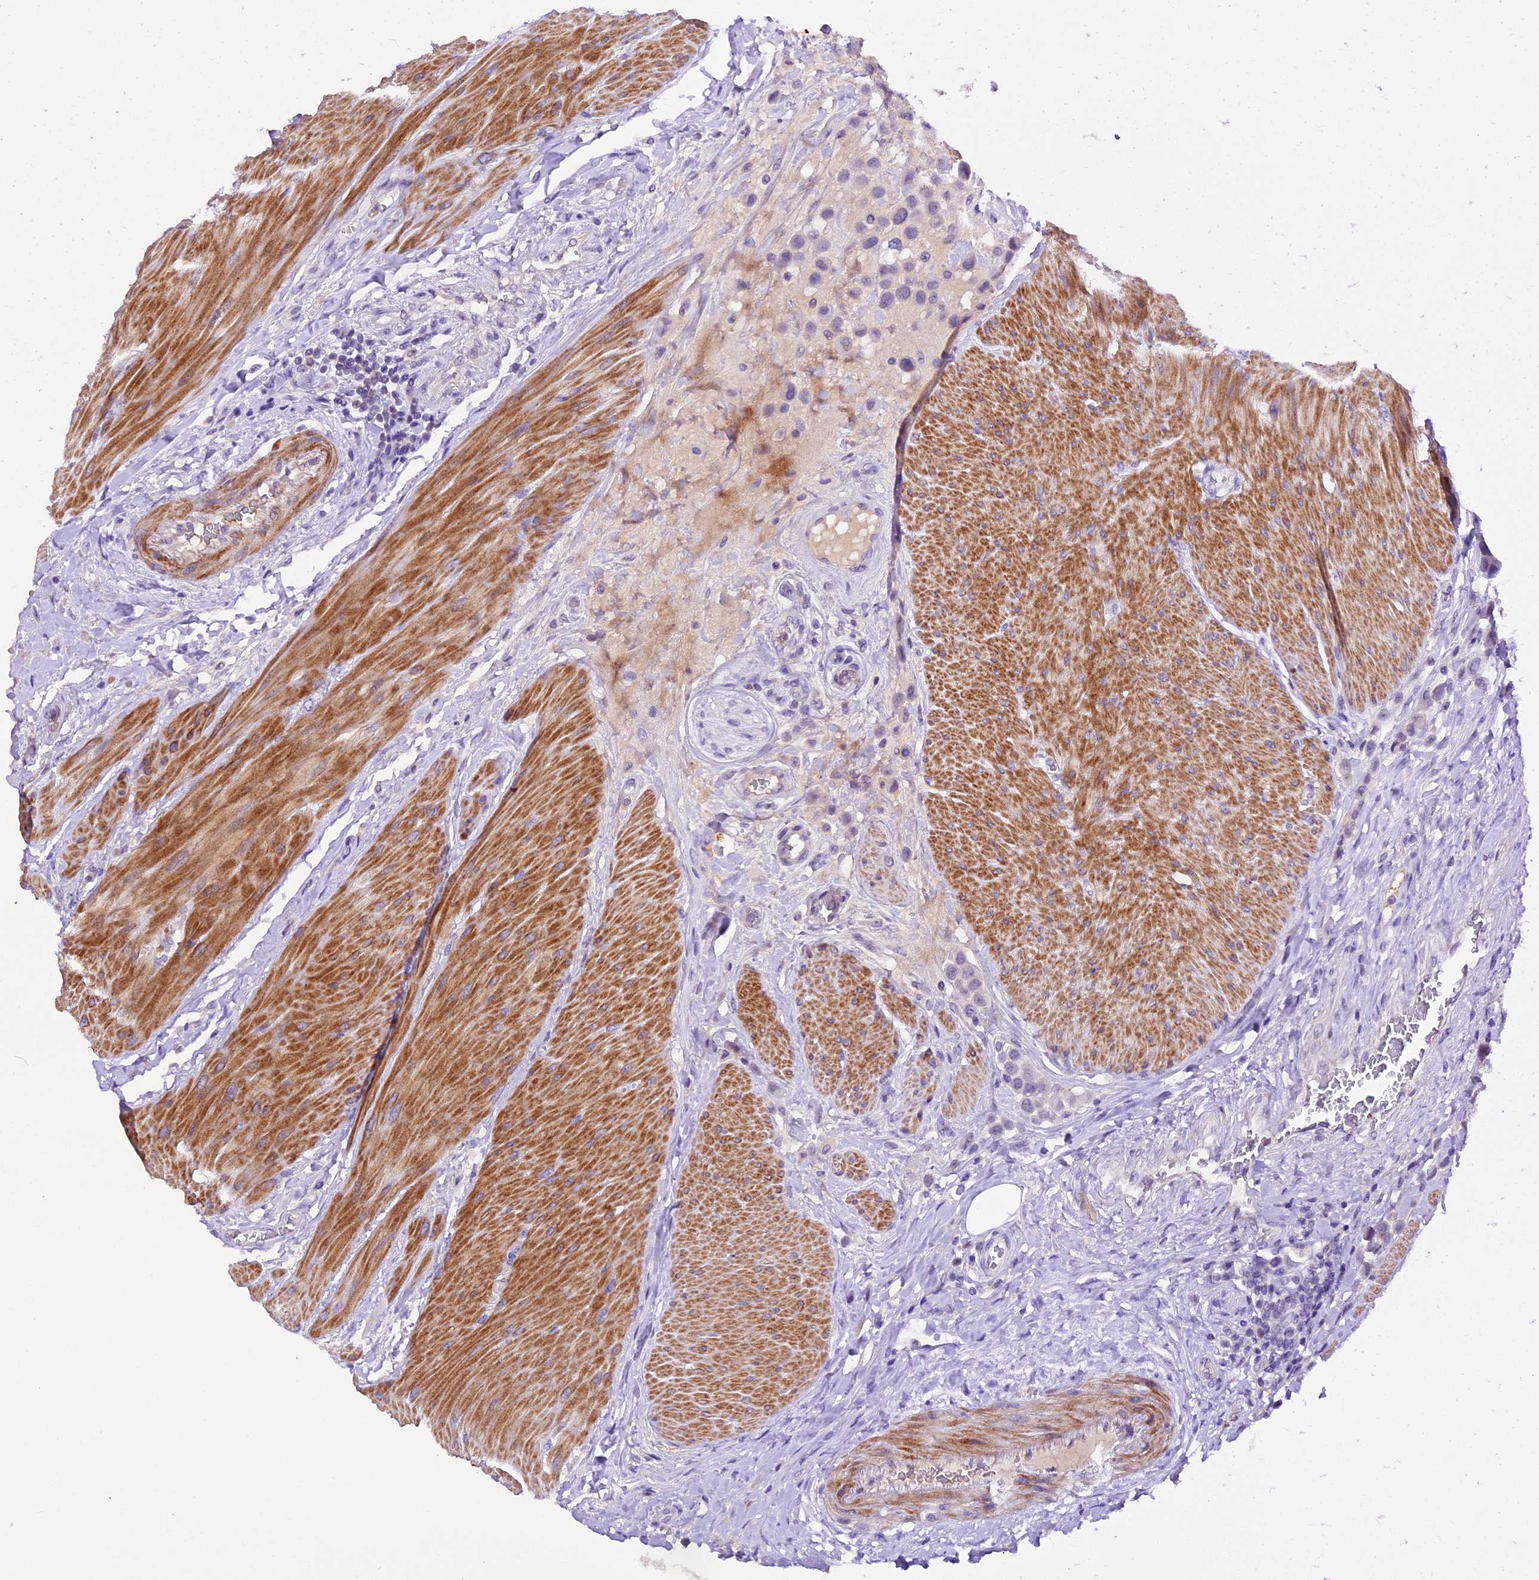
{"staining": {"intensity": "negative", "quantity": "none", "location": "none"}, "tissue": "urothelial cancer", "cell_type": "Tumor cells", "image_type": "cancer", "snomed": [{"axis": "morphology", "description": "Urothelial carcinoma, High grade"}, {"axis": "topography", "description": "Urinary bladder"}], "caption": "Immunohistochemistry (IHC) micrograph of high-grade urothelial carcinoma stained for a protein (brown), which exhibits no staining in tumor cells.", "gene": "MEX3B", "patient": {"sex": "male", "age": 50}}